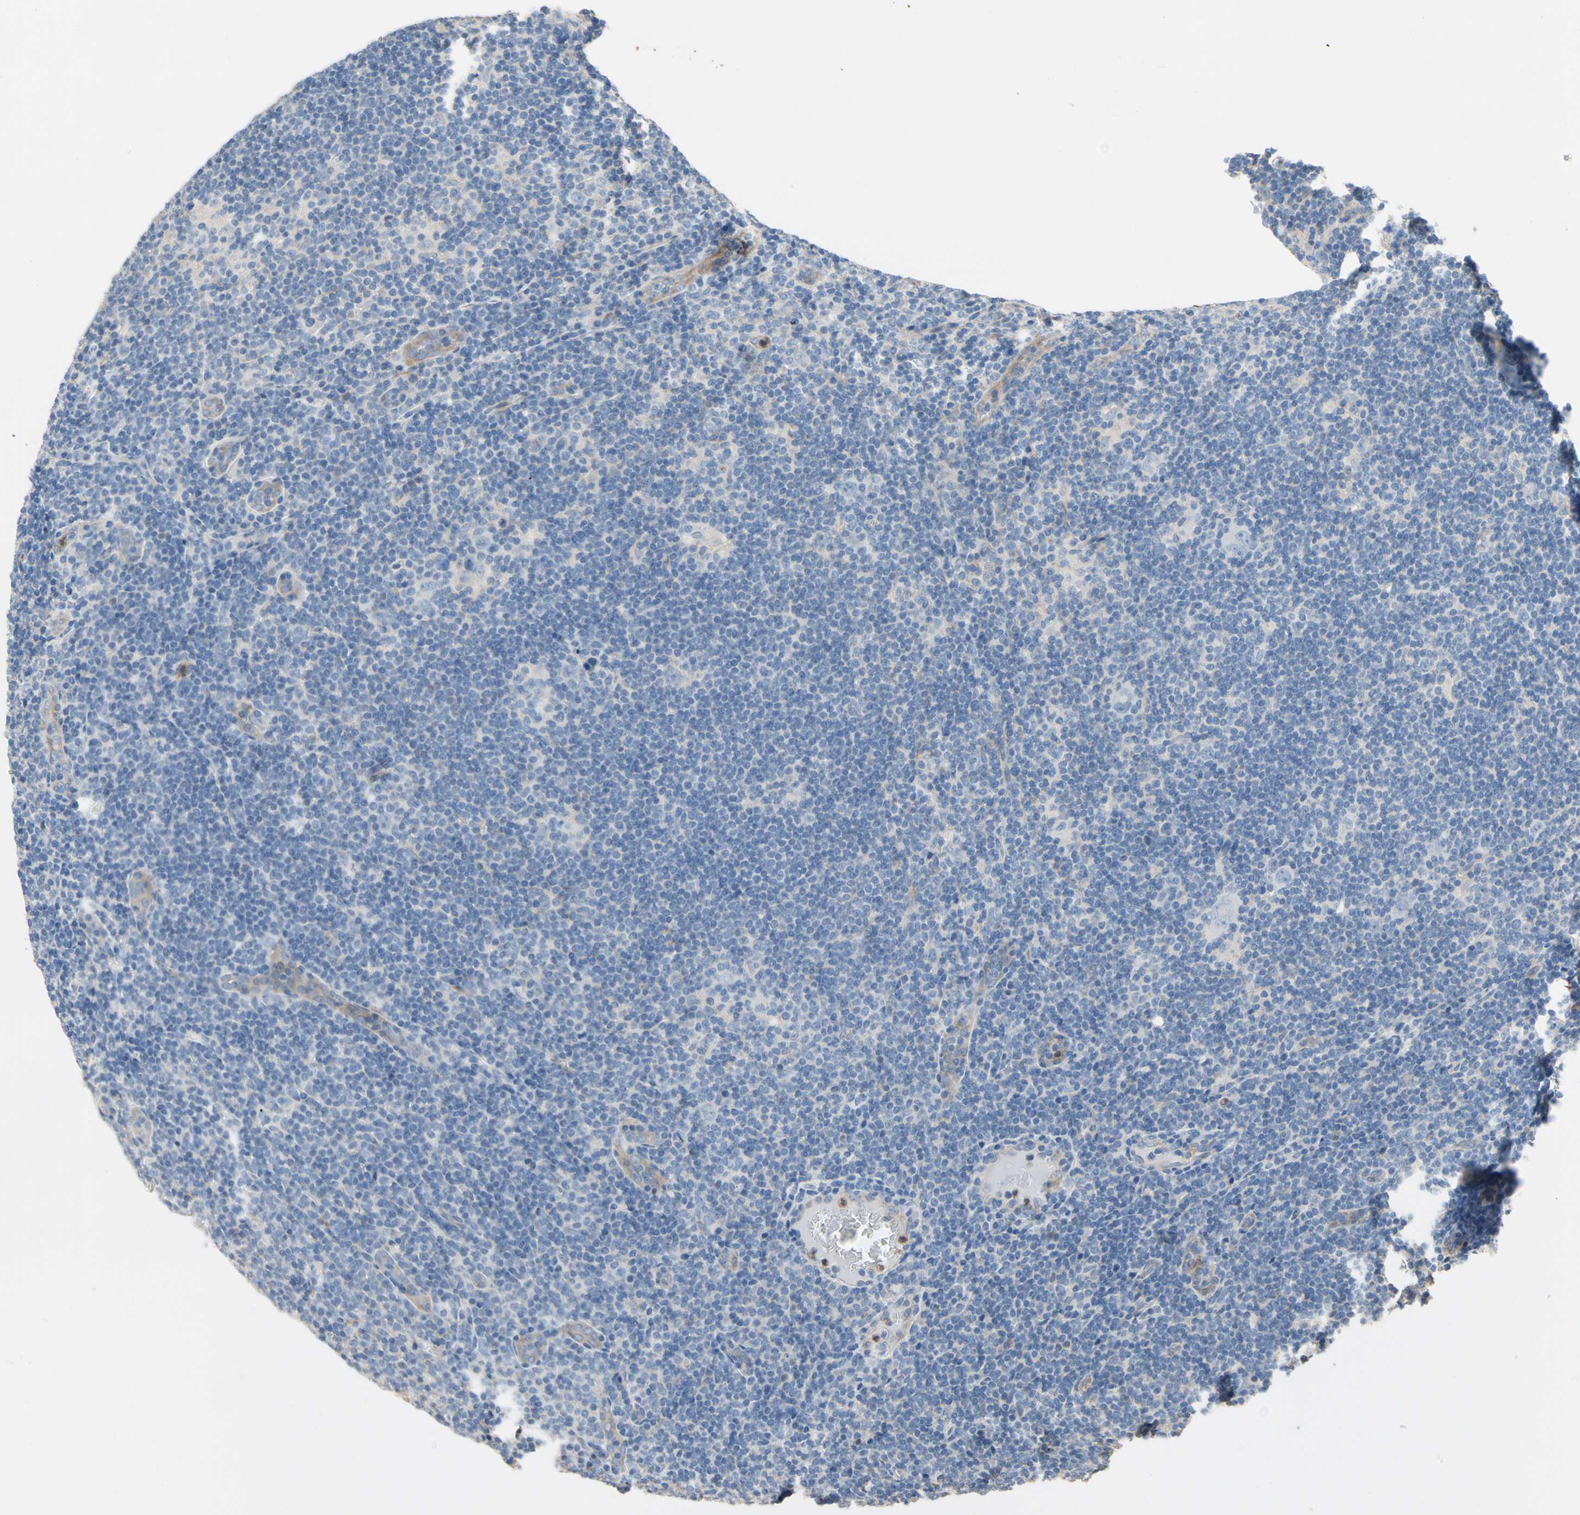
{"staining": {"intensity": "weak", "quantity": "<25%", "location": "cytoplasmic/membranous"}, "tissue": "lymphoma", "cell_type": "Tumor cells", "image_type": "cancer", "snomed": [{"axis": "morphology", "description": "Hodgkin's disease, NOS"}, {"axis": "topography", "description": "Lymph node"}], "caption": "Hodgkin's disease was stained to show a protein in brown. There is no significant expression in tumor cells.", "gene": "BBOX1", "patient": {"sex": "female", "age": 57}}